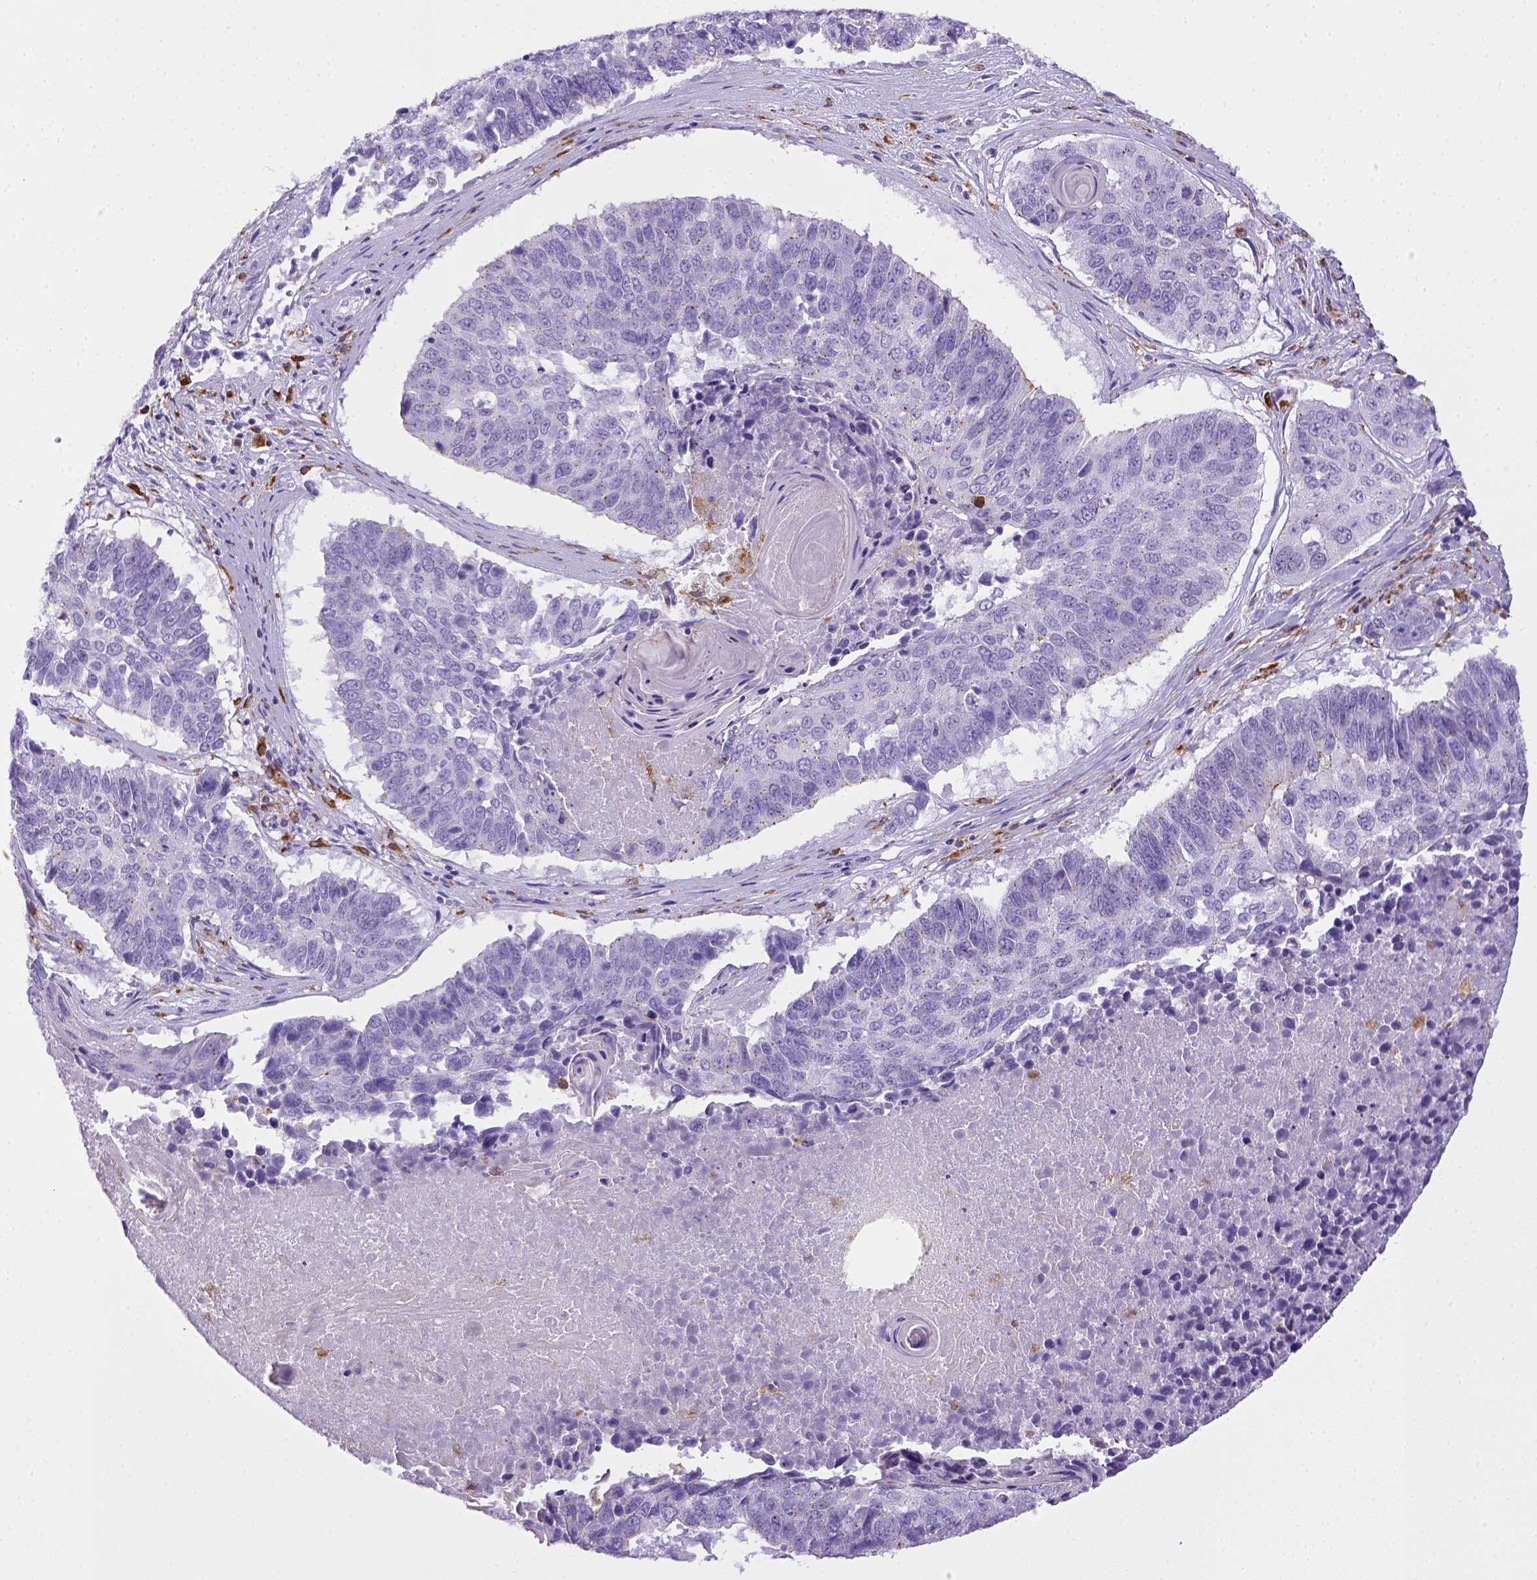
{"staining": {"intensity": "negative", "quantity": "none", "location": "none"}, "tissue": "lung cancer", "cell_type": "Tumor cells", "image_type": "cancer", "snomed": [{"axis": "morphology", "description": "Squamous cell carcinoma, NOS"}, {"axis": "topography", "description": "Lung"}], "caption": "Tumor cells show no significant protein expression in lung cancer.", "gene": "CD68", "patient": {"sex": "male", "age": 73}}